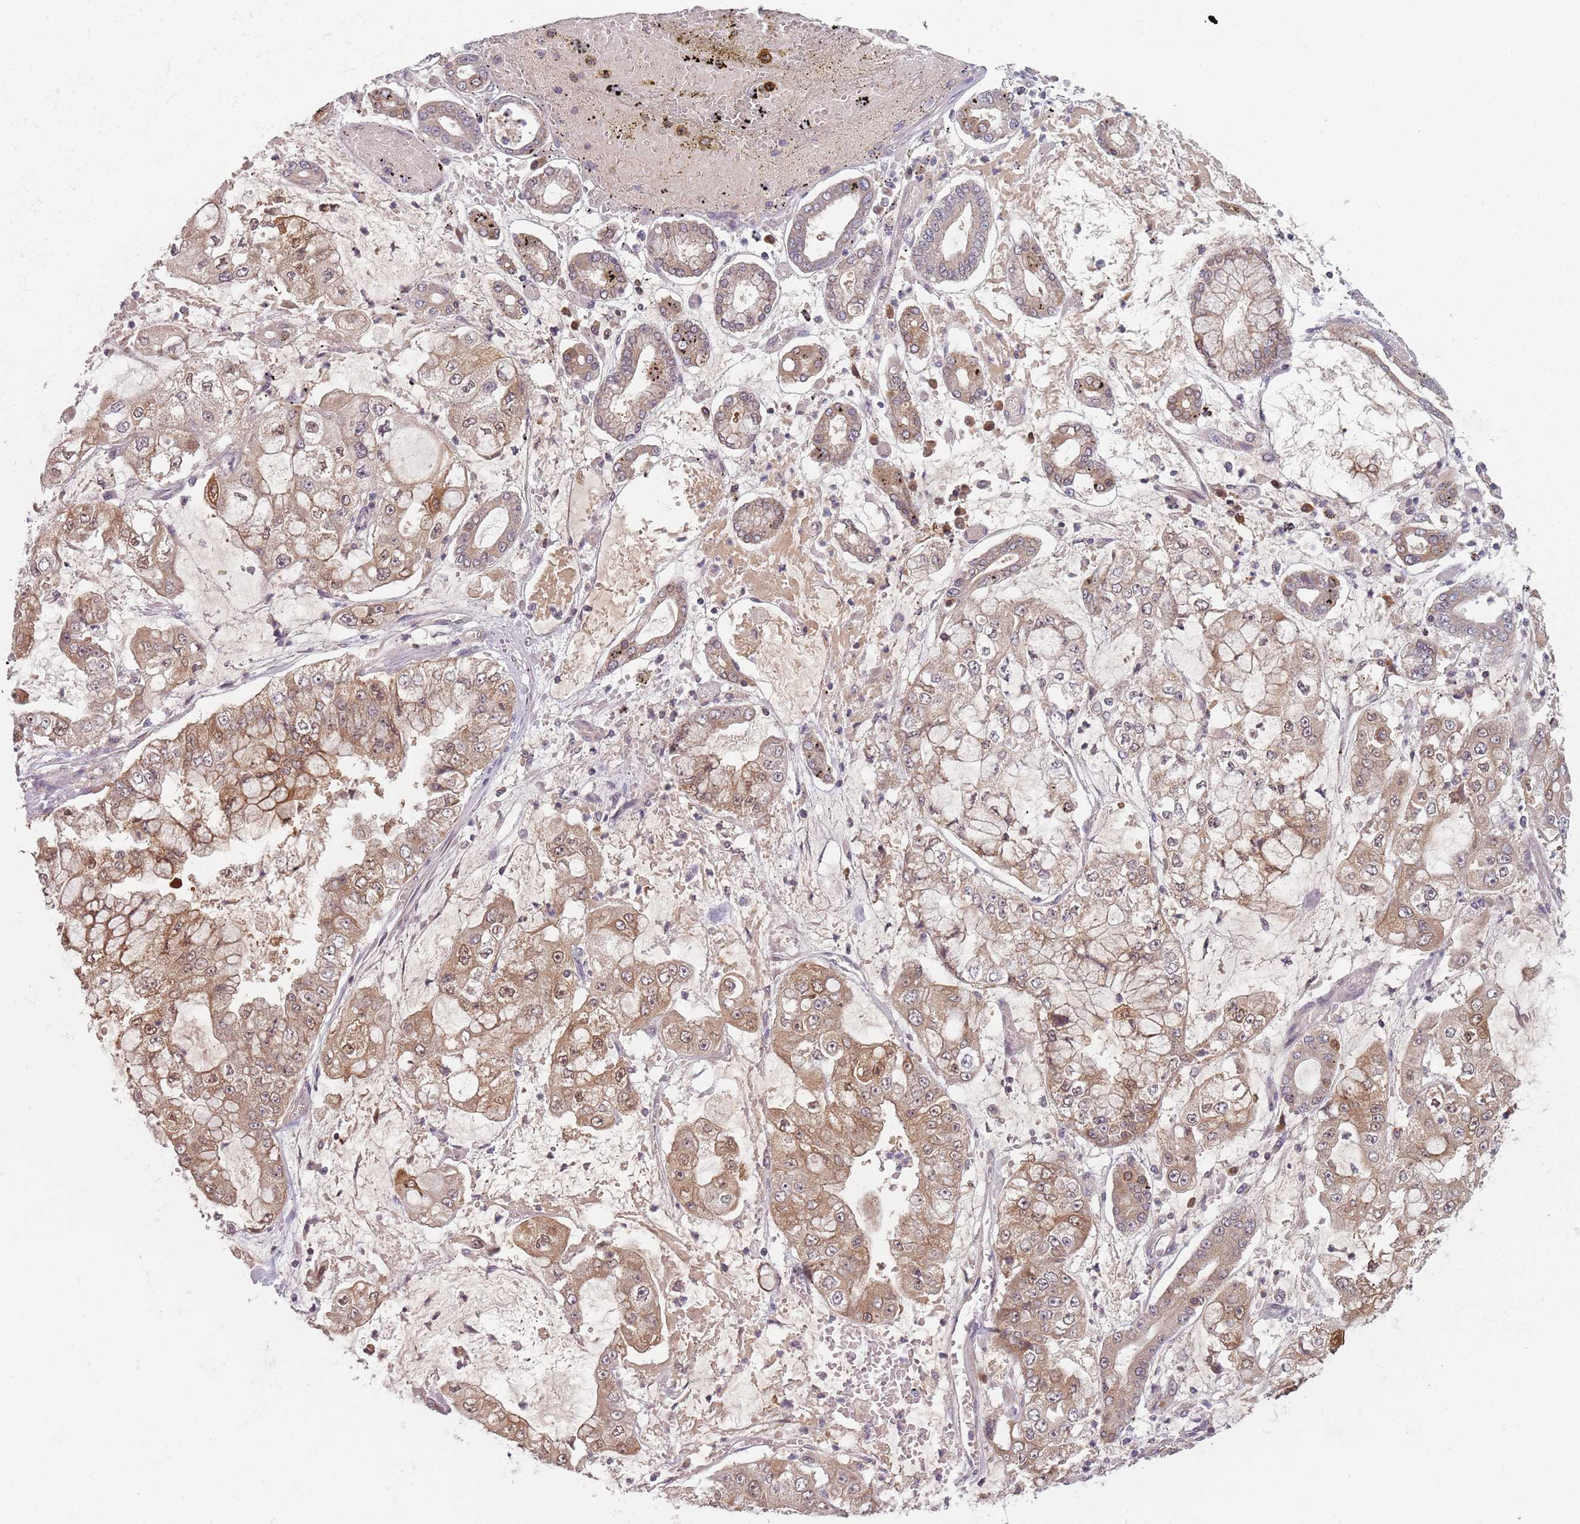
{"staining": {"intensity": "moderate", "quantity": "25%-75%", "location": "cytoplasmic/membranous,nuclear"}, "tissue": "stomach cancer", "cell_type": "Tumor cells", "image_type": "cancer", "snomed": [{"axis": "morphology", "description": "Adenocarcinoma, NOS"}, {"axis": "topography", "description": "Stomach"}], "caption": "Stomach cancer stained with a brown dye displays moderate cytoplasmic/membranous and nuclear positive expression in approximately 25%-75% of tumor cells.", "gene": "NAXE", "patient": {"sex": "male", "age": 76}}